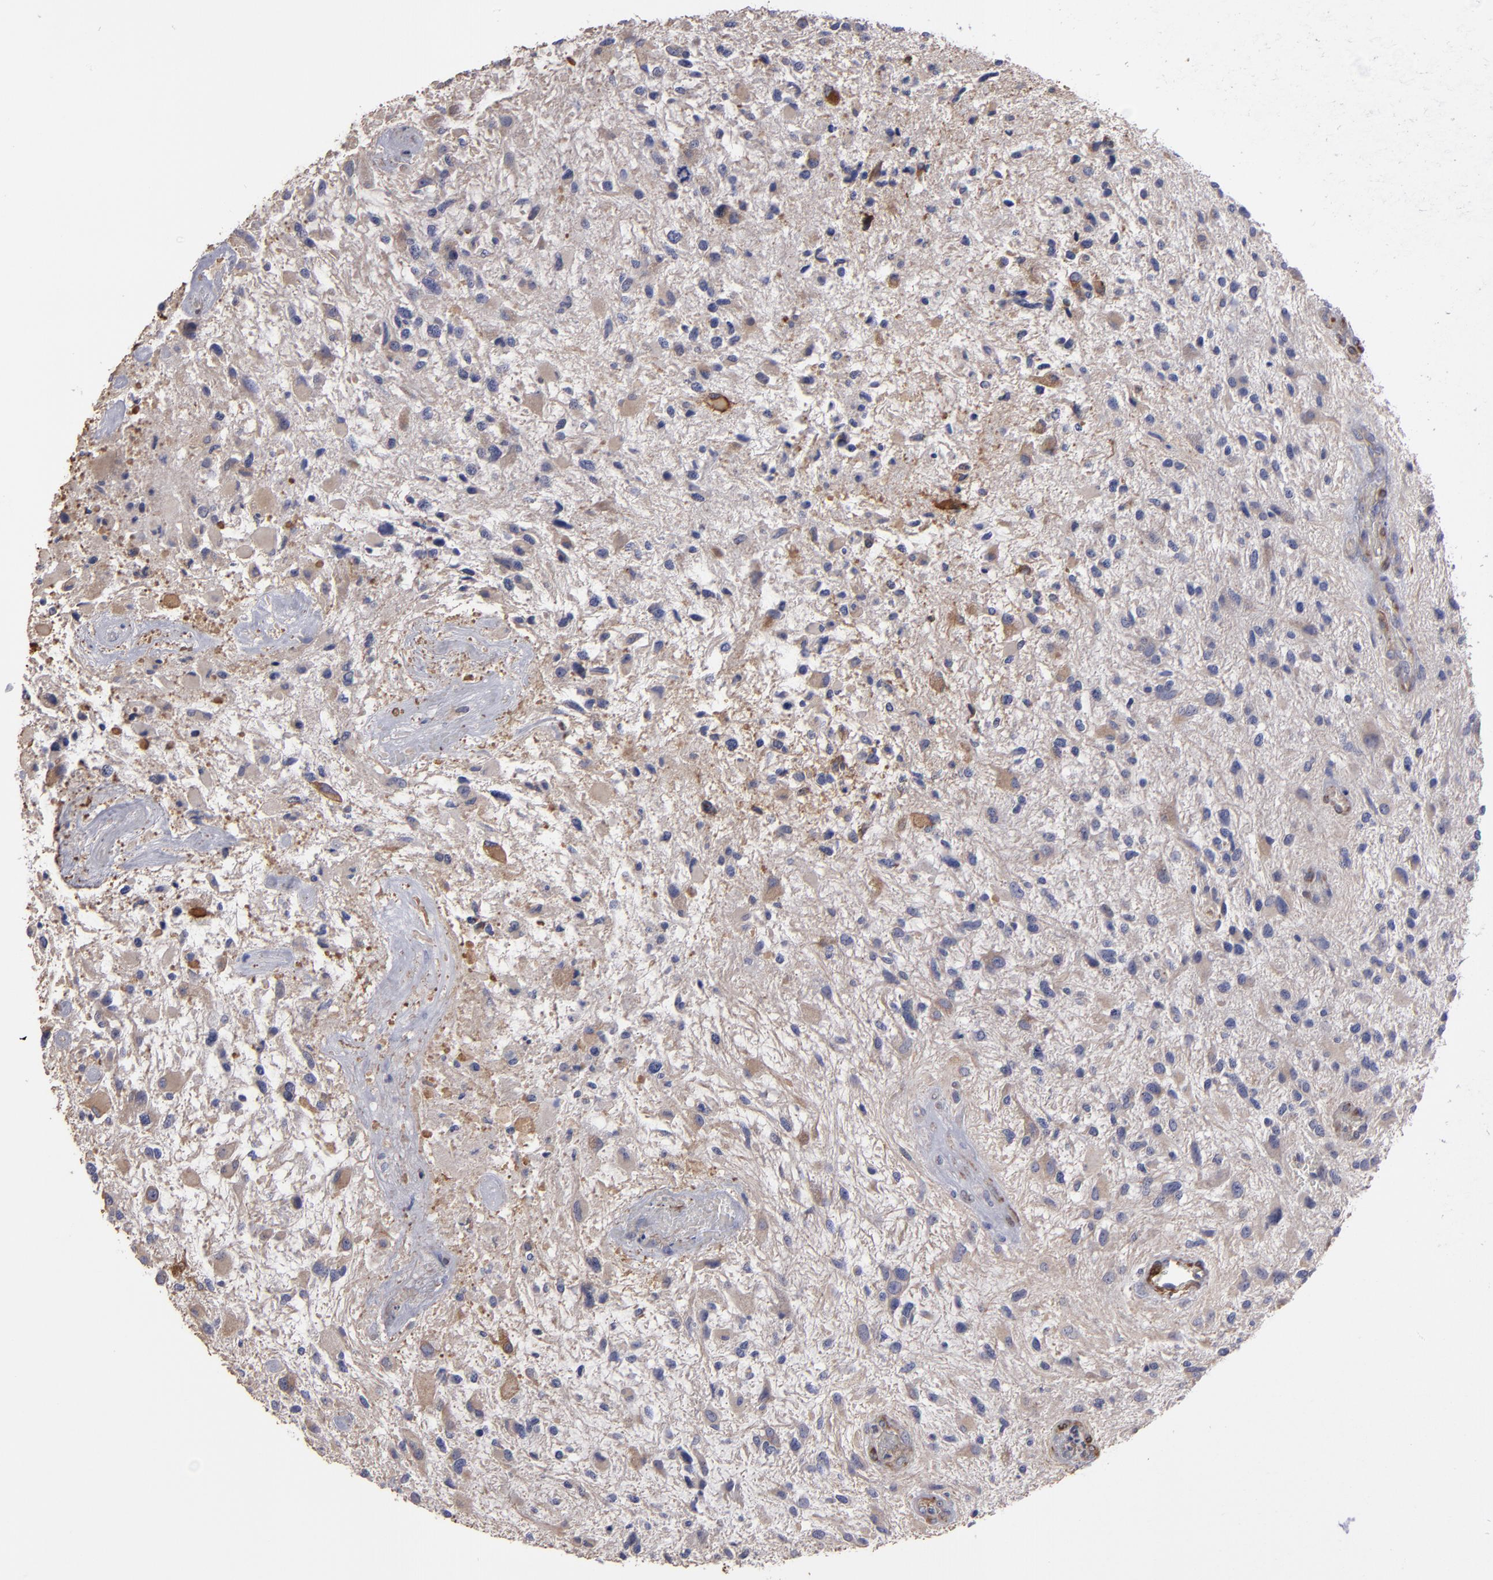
{"staining": {"intensity": "weak", "quantity": "25%-75%", "location": "cytoplasmic/membranous"}, "tissue": "glioma", "cell_type": "Tumor cells", "image_type": "cancer", "snomed": [{"axis": "morphology", "description": "Glioma, malignant, High grade"}, {"axis": "topography", "description": "Brain"}], "caption": "Malignant glioma (high-grade) stained with DAB (3,3'-diaminobenzidine) immunohistochemistry reveals low levels of weak cytoplasmic/membranous expression in about 25%-75% of tumor cells.", "gene": "SLMAP", "patient": {"sex": "female", "age": 60}}